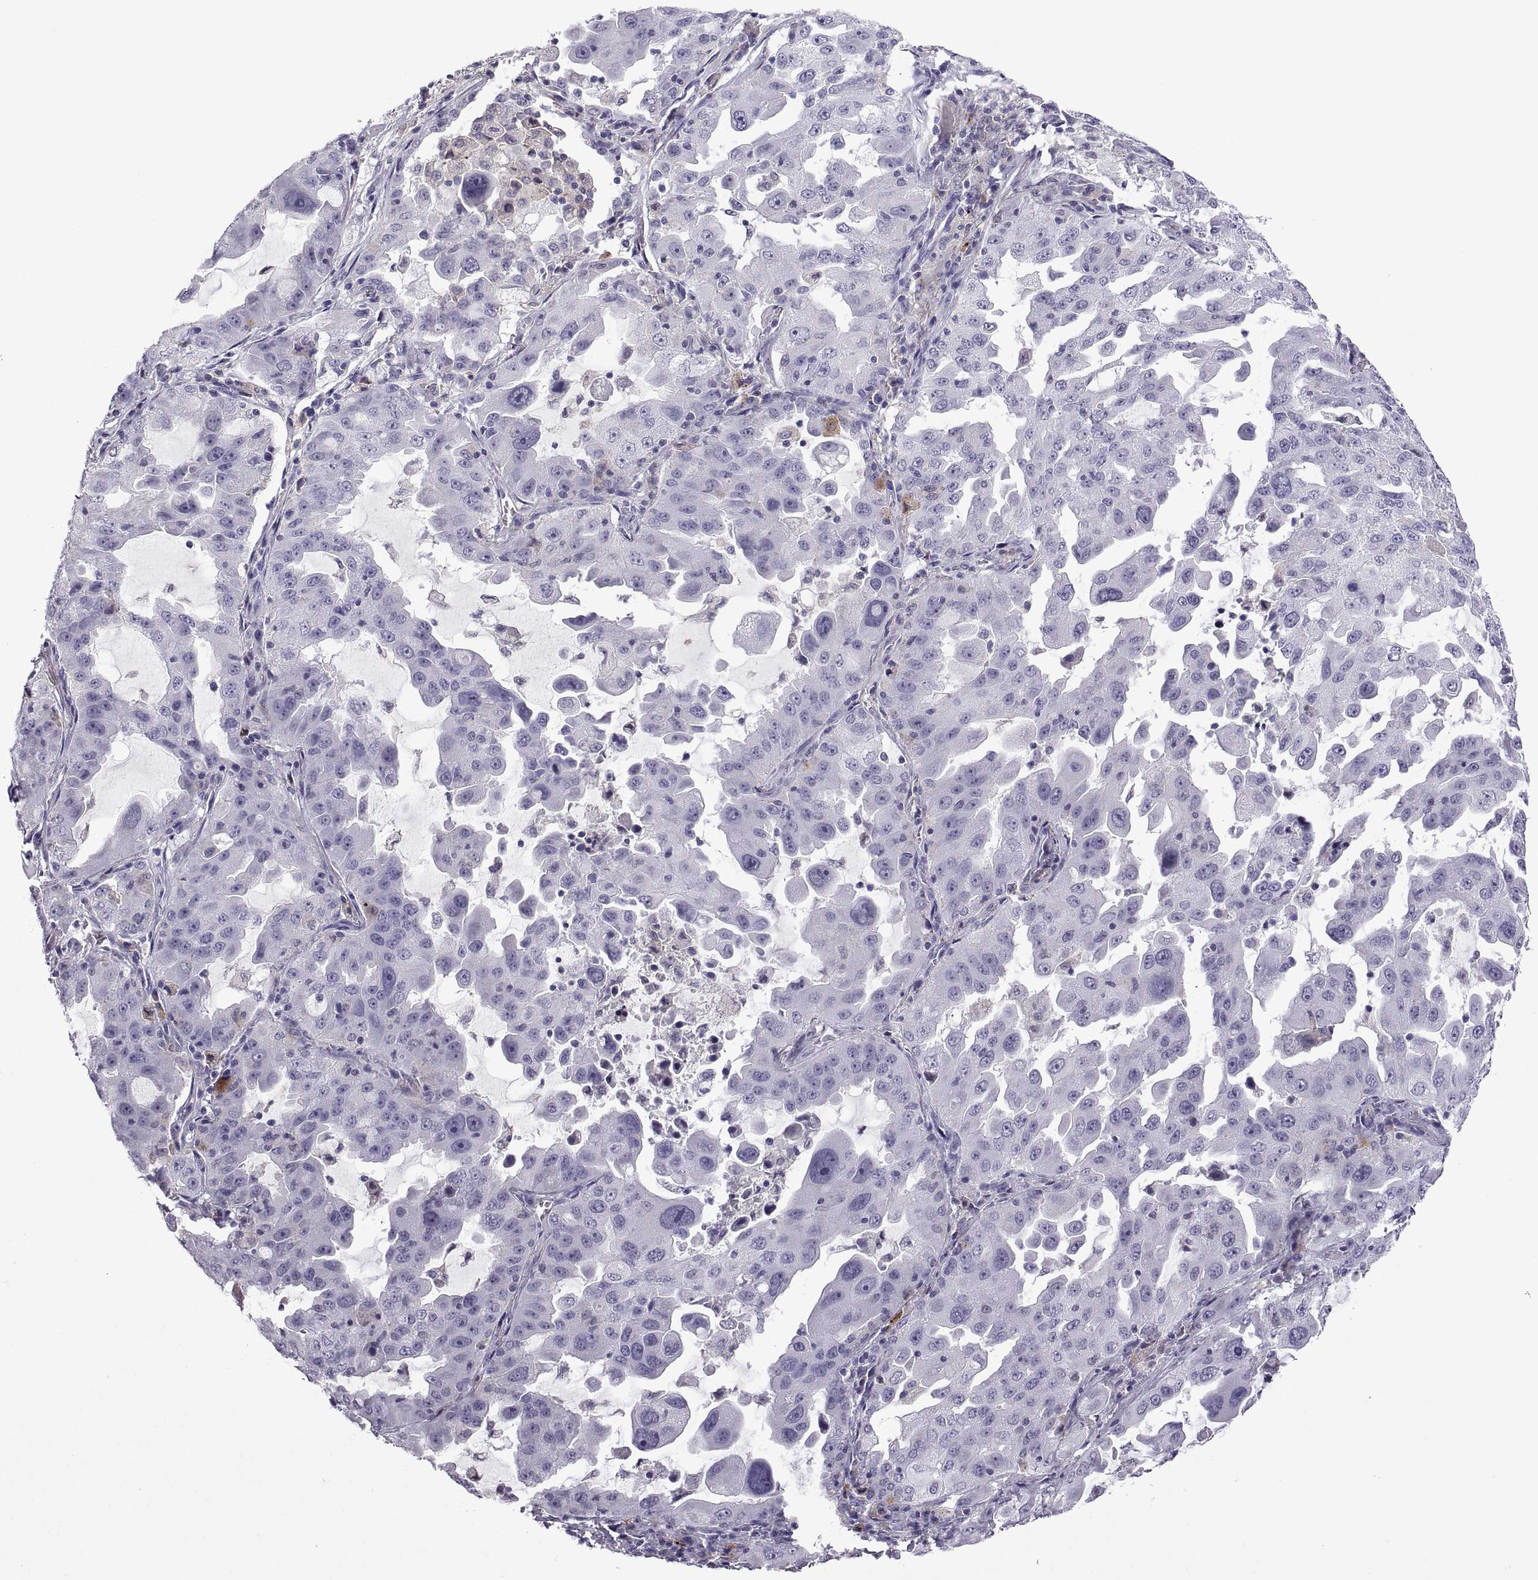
{"staining": {"intensity": "negative", "quantity": "none", "location": "none"}, "tissue": "lung cancer", "cell_type": "Tumor cells", "image_type": "cancer", "snomed": [{"axis": "morphology", "description": "Adenocarcinoma, NOS"}, {"axis": "topography", "description": "Lung"}], "caption": "Immunohistochemistry of human lung adenocarcinoma demonstrates no positivity in tumor cells.", "gene": "RGS19", "patient": {"sex": "female", "age": 61}}